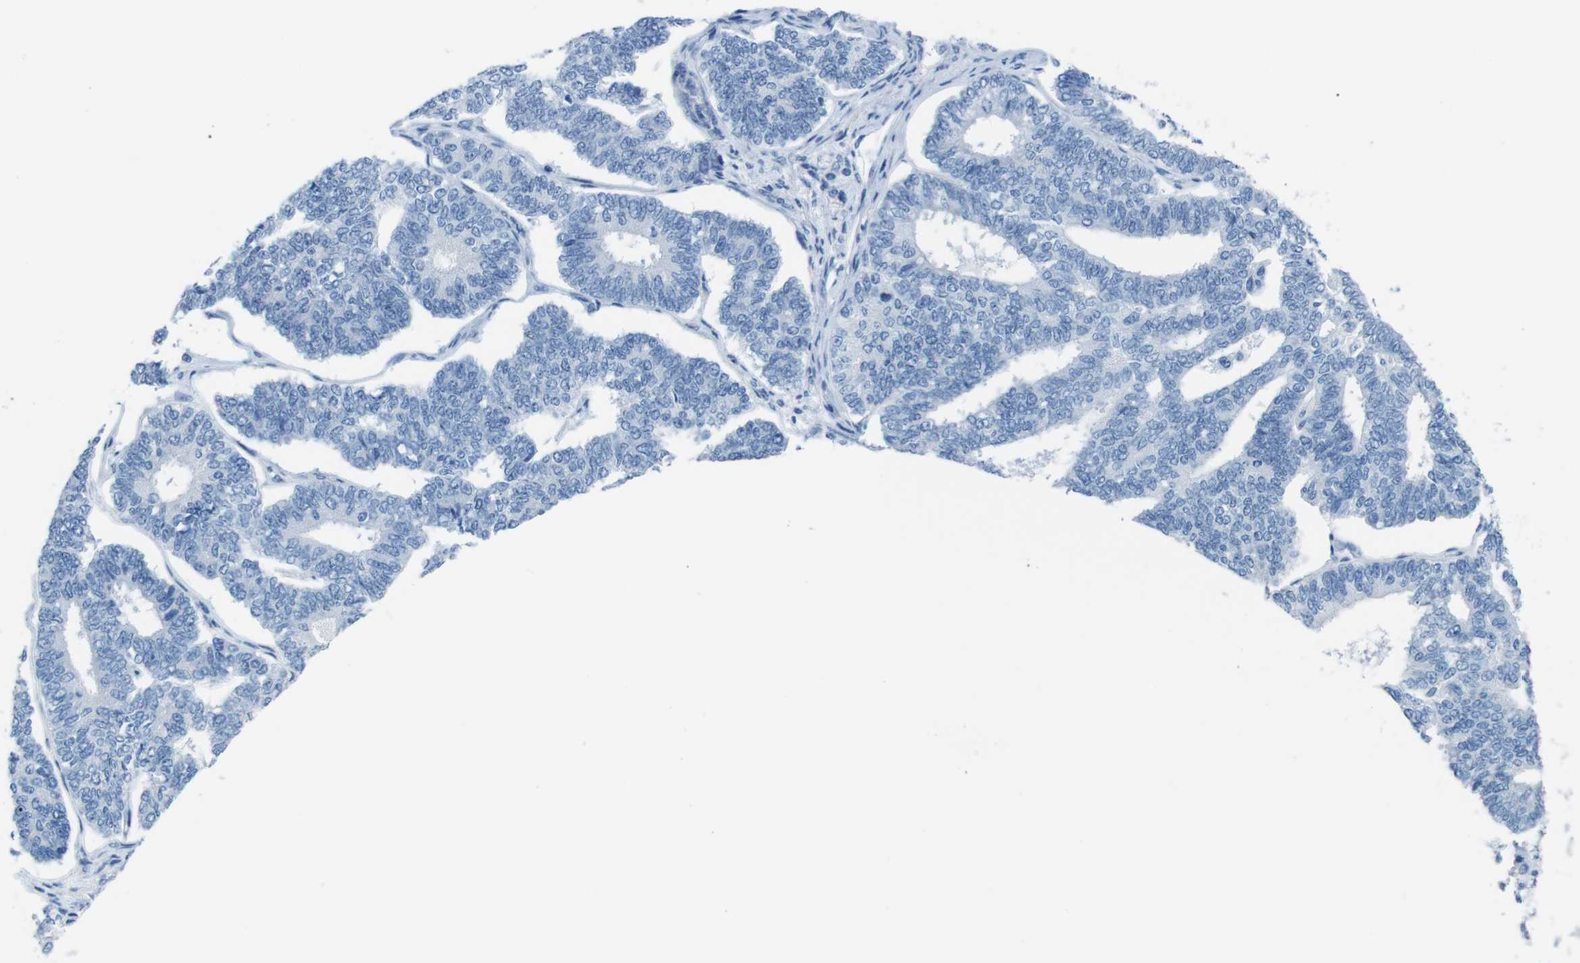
{"staining": {"intensity": "negative", "quantity": "none", "location": "none"}, "tissue": "endometrial cancer", "cell_type": "Tumor cells", "image_type": "cancer", "snomed": [{"axis": "morphology", "description": "Adenocarcinoma, NOS"}, {"axis": "topography", "description": "Endometrium"}], "caption": "A high-resolution photomicrograph shows immunohistochemistry (IHC) staining of adenocarcinoma (endometrial), which demonstrates no significant expression in tumor cells.", "gene": "MUC2", "patient": {"sex": "female", "age": 70}}